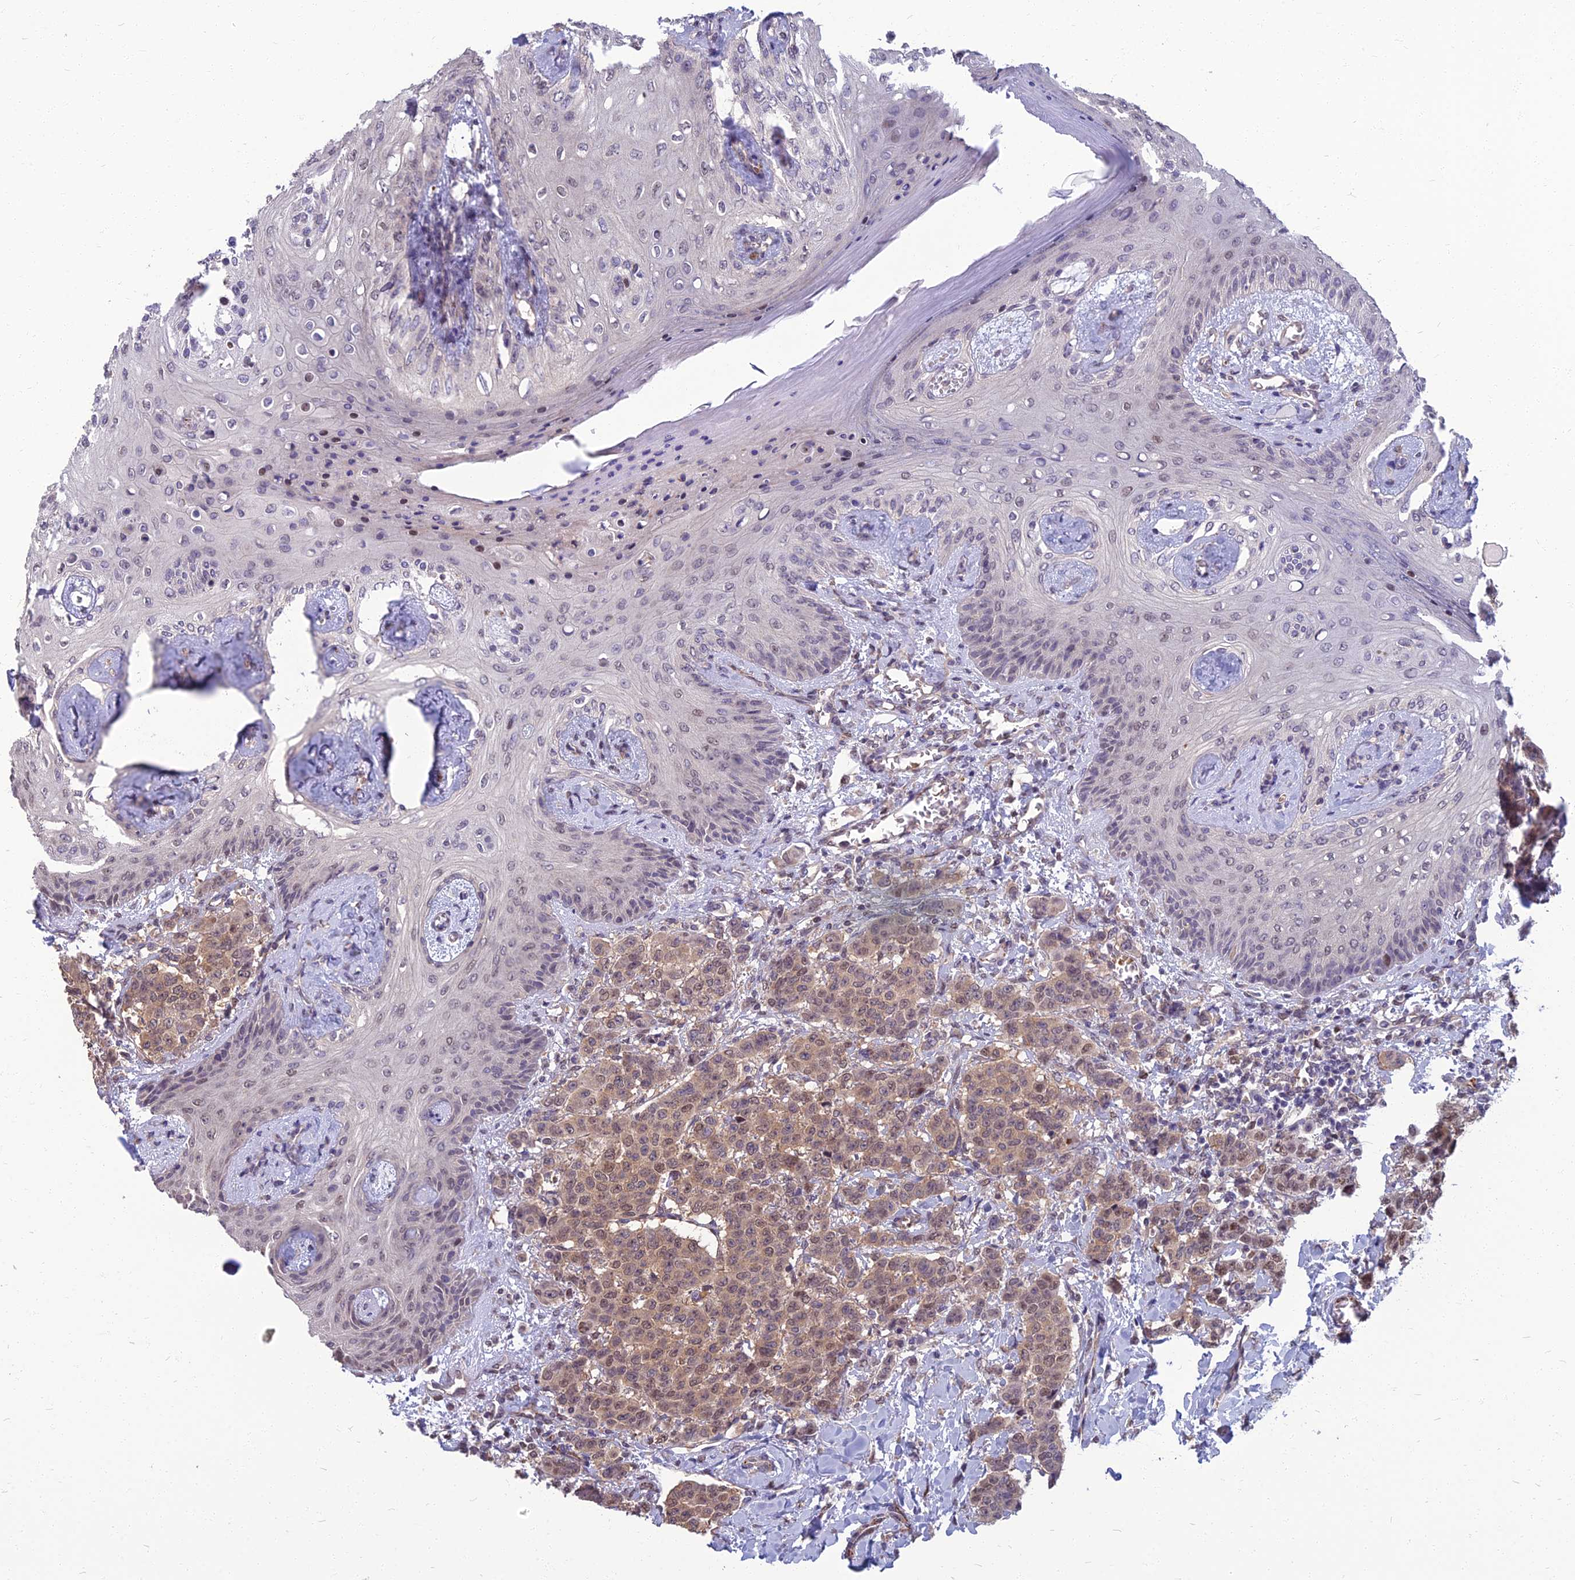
{"staining": {"intensity": "moderate", "quantity": "25%-75%", "location": "cytoplasmic/membranous,nuclear"}, "tissue": "breast cancer", "cell_type": "Tumor cells", "image_type": "cancer", "snomed": [{"axis": "morphology", "description": "Duct carcinoma"}, {"axis": "topography", "description": "Breast"}], "caption": "Human infiltrating ductal carcinoma (breast) stained with a brown dye exhibits moderate cytoplasmic/membranous and nuclear positive expression in about 25%-75% of tumor cells.", "gene": "NR4A3", "patient": {"sex": "female", "age": 40}}